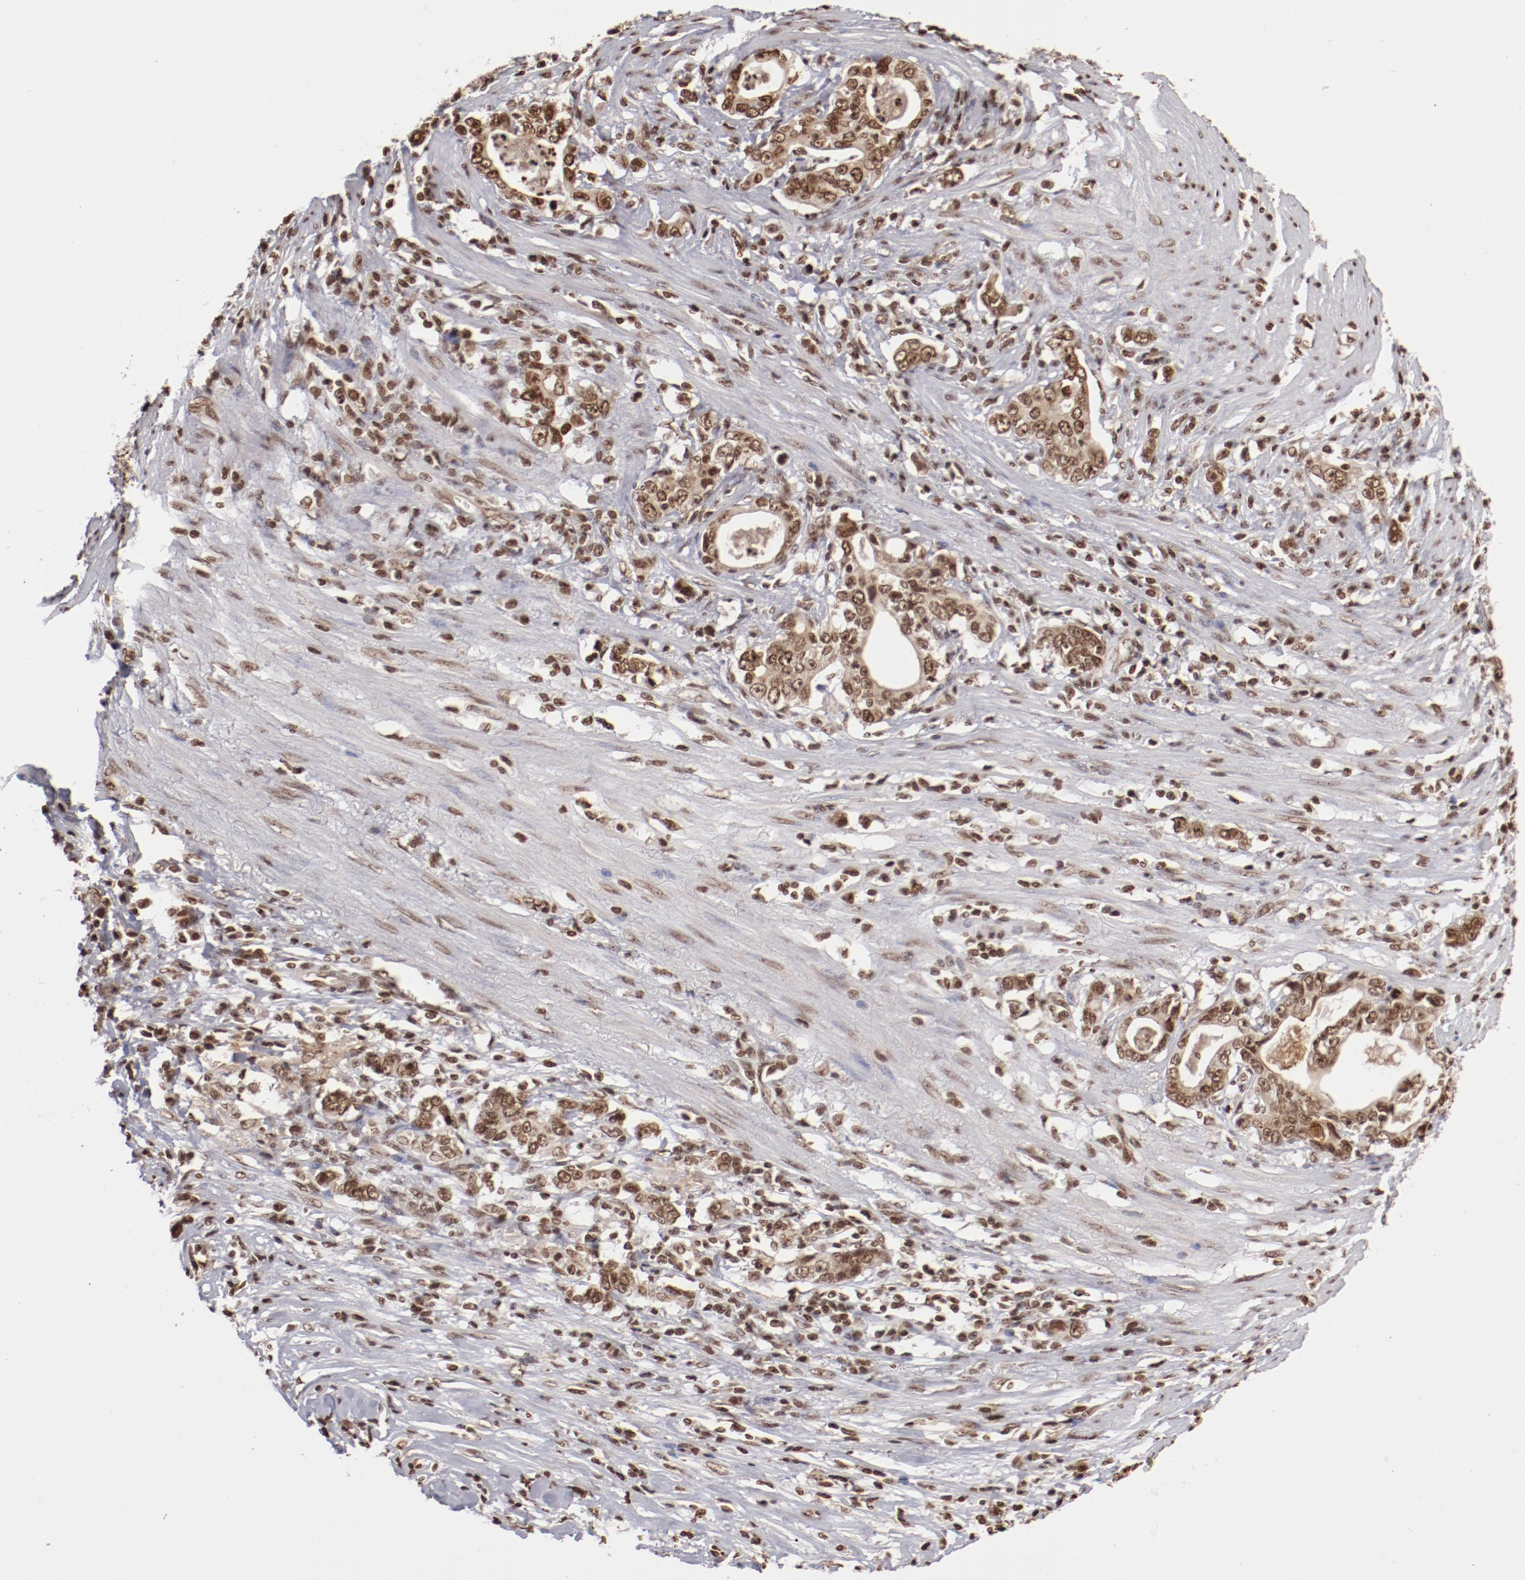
{"staining": {"intensity": "moderate", "quantity": ">75%", "location": "nuclear"}, "tissue": "stomach cancer", "cell_type": "Tumor cells", "image_type": "cancer", "snomed": [{"axis": "morphology", "description": "Adenocarcinoma, NOS"}, {"axis": "topography", "description": "Stomach, lower"}], "caption": "This is an image of immunohistochemistry (IHC) staining of adenocarcinoma (stomach), which shows moderate positivity in the nuclear of tumor cells.", "gene": "ABL2", "patient": {"sex": "female", "age": 72}}